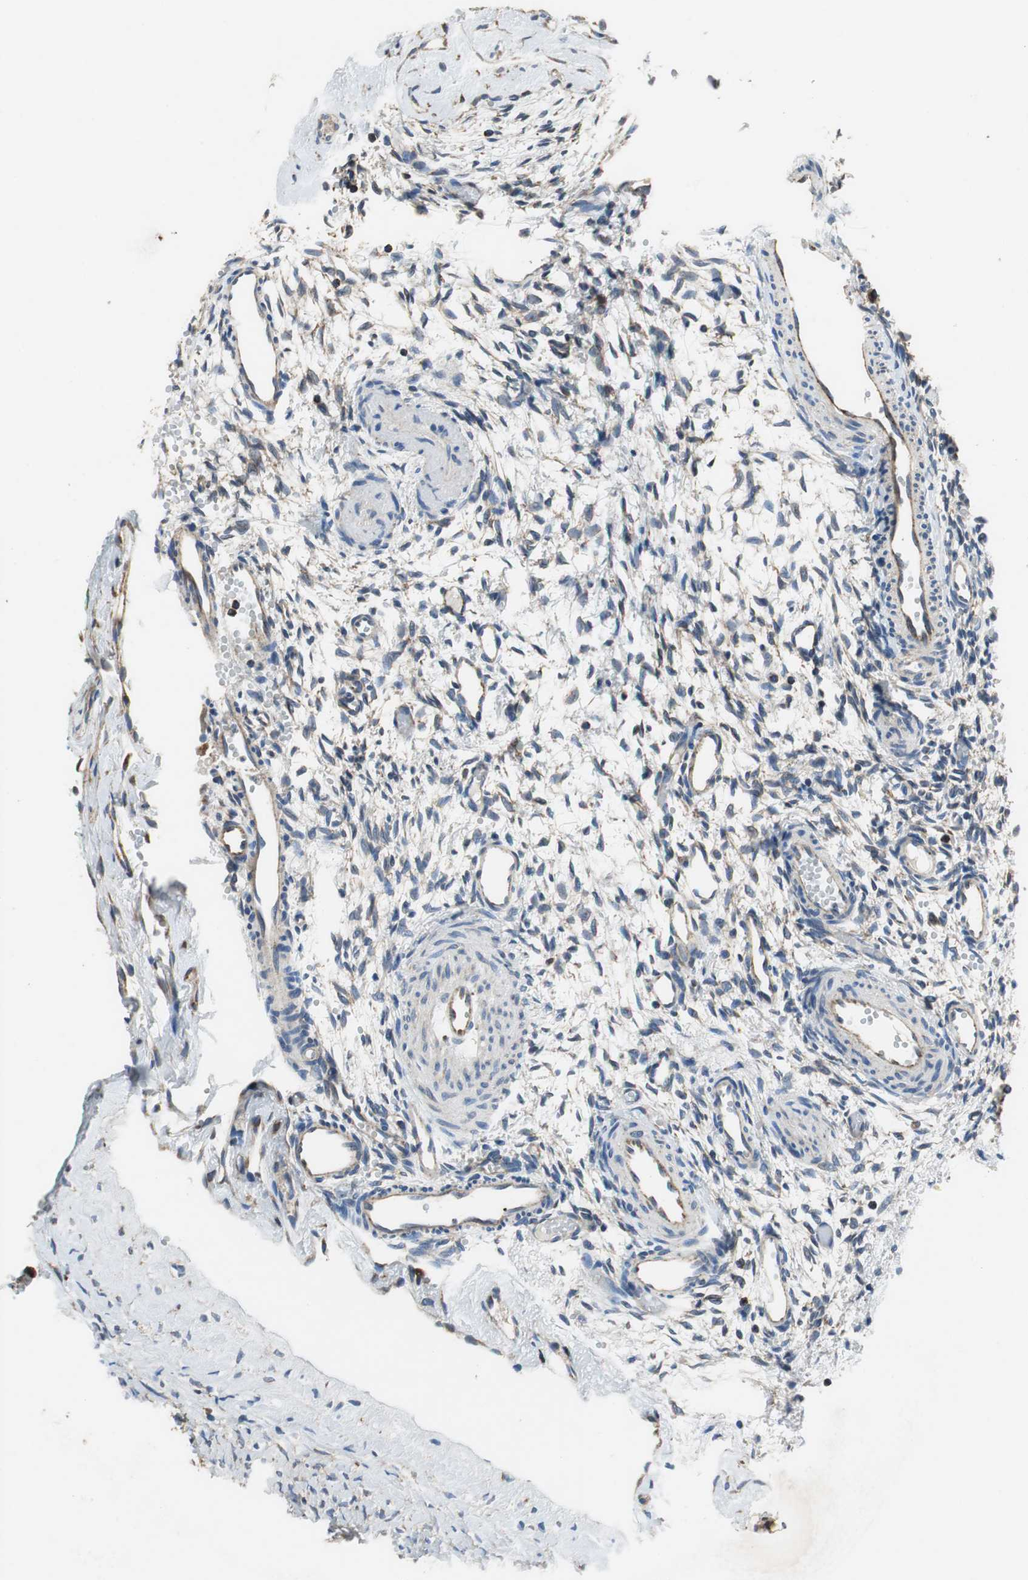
{"staining": {"intensity": "weak", "quantity": "25%-75%", "location": "cytoplasmic/membranous"}, "tissue": "ovary", "cell_type": "Ovarian stroma cells", "image_type": "normal", "snomed": [{"axis": "morphology", "description": "Normal tissue, NOS"}, {"axis": "topography", "description": "Ovary"}], "caption": "Immunohistochemistry photomicrograph of unremarkable ovary stained for a protein (brown), which demonstrates low levels of weak cytoplasmic/membranous positivity in about 25%-75% of ovarian stroma cells.", "gene": "GSTK1", "patient": {"sex": "female", "age": 35}}